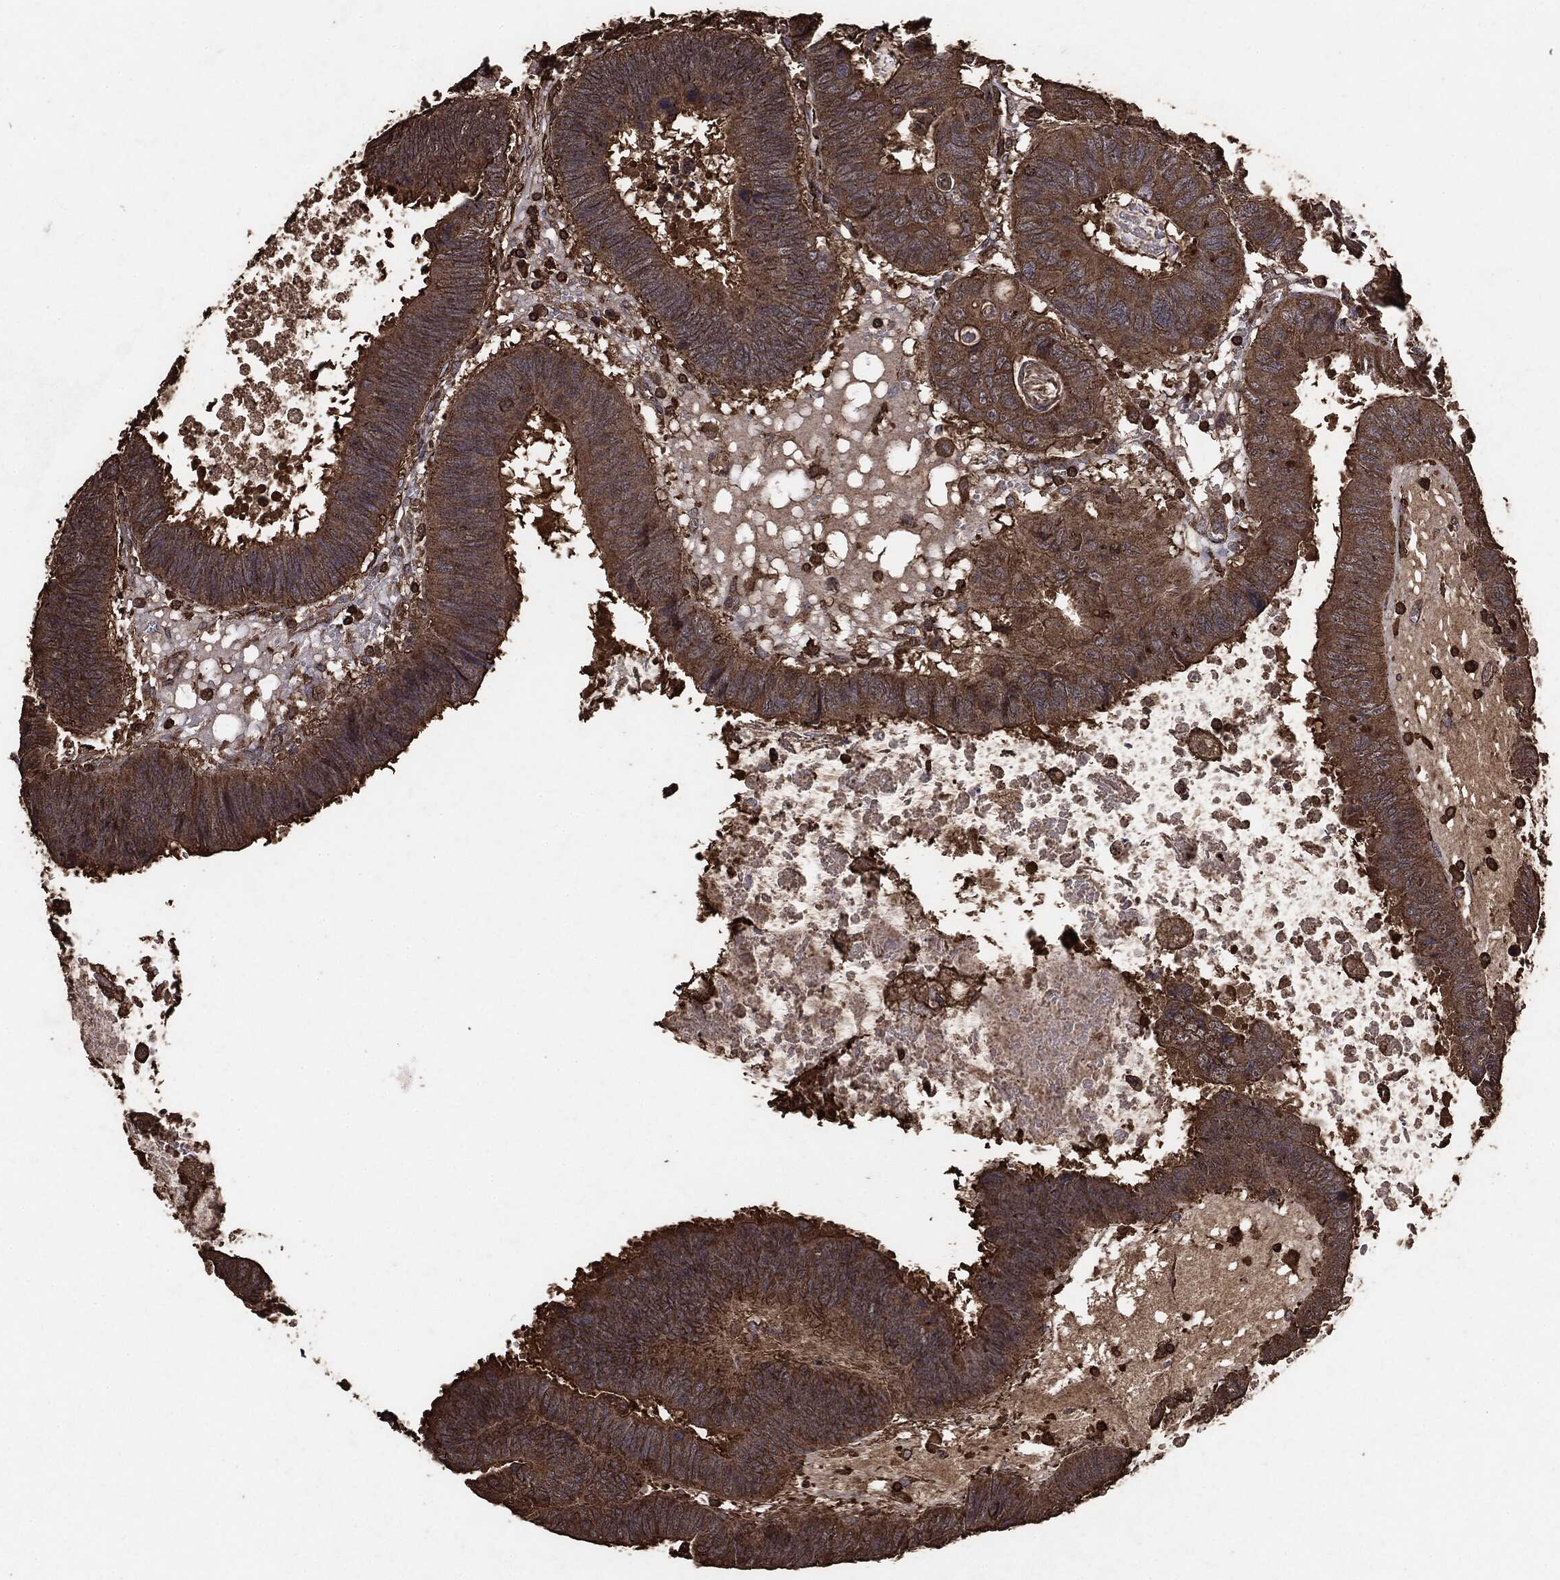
{"staining": {"intensity": "moderate", "quantity": ">75%", "location": "cytoplasmic/membranous"}, "tissue": "colorectal cancer", "cell_type": "Tumor cells", "image_type": "cancer", "snomed": [{"axis": "morphology", "description": "Adenocarcinoma, NOS"}, {"axis": "topography", "description": "Colon"}], "caption": "This is a micrograph of immunohistochemistry staining of colorectal adenocarcinoma, which shows moderate positivity in the cytoplasmic/membranous of tumor cells.", "gene": "MTOR", "patient": {"sex": "male", "age": 62}}